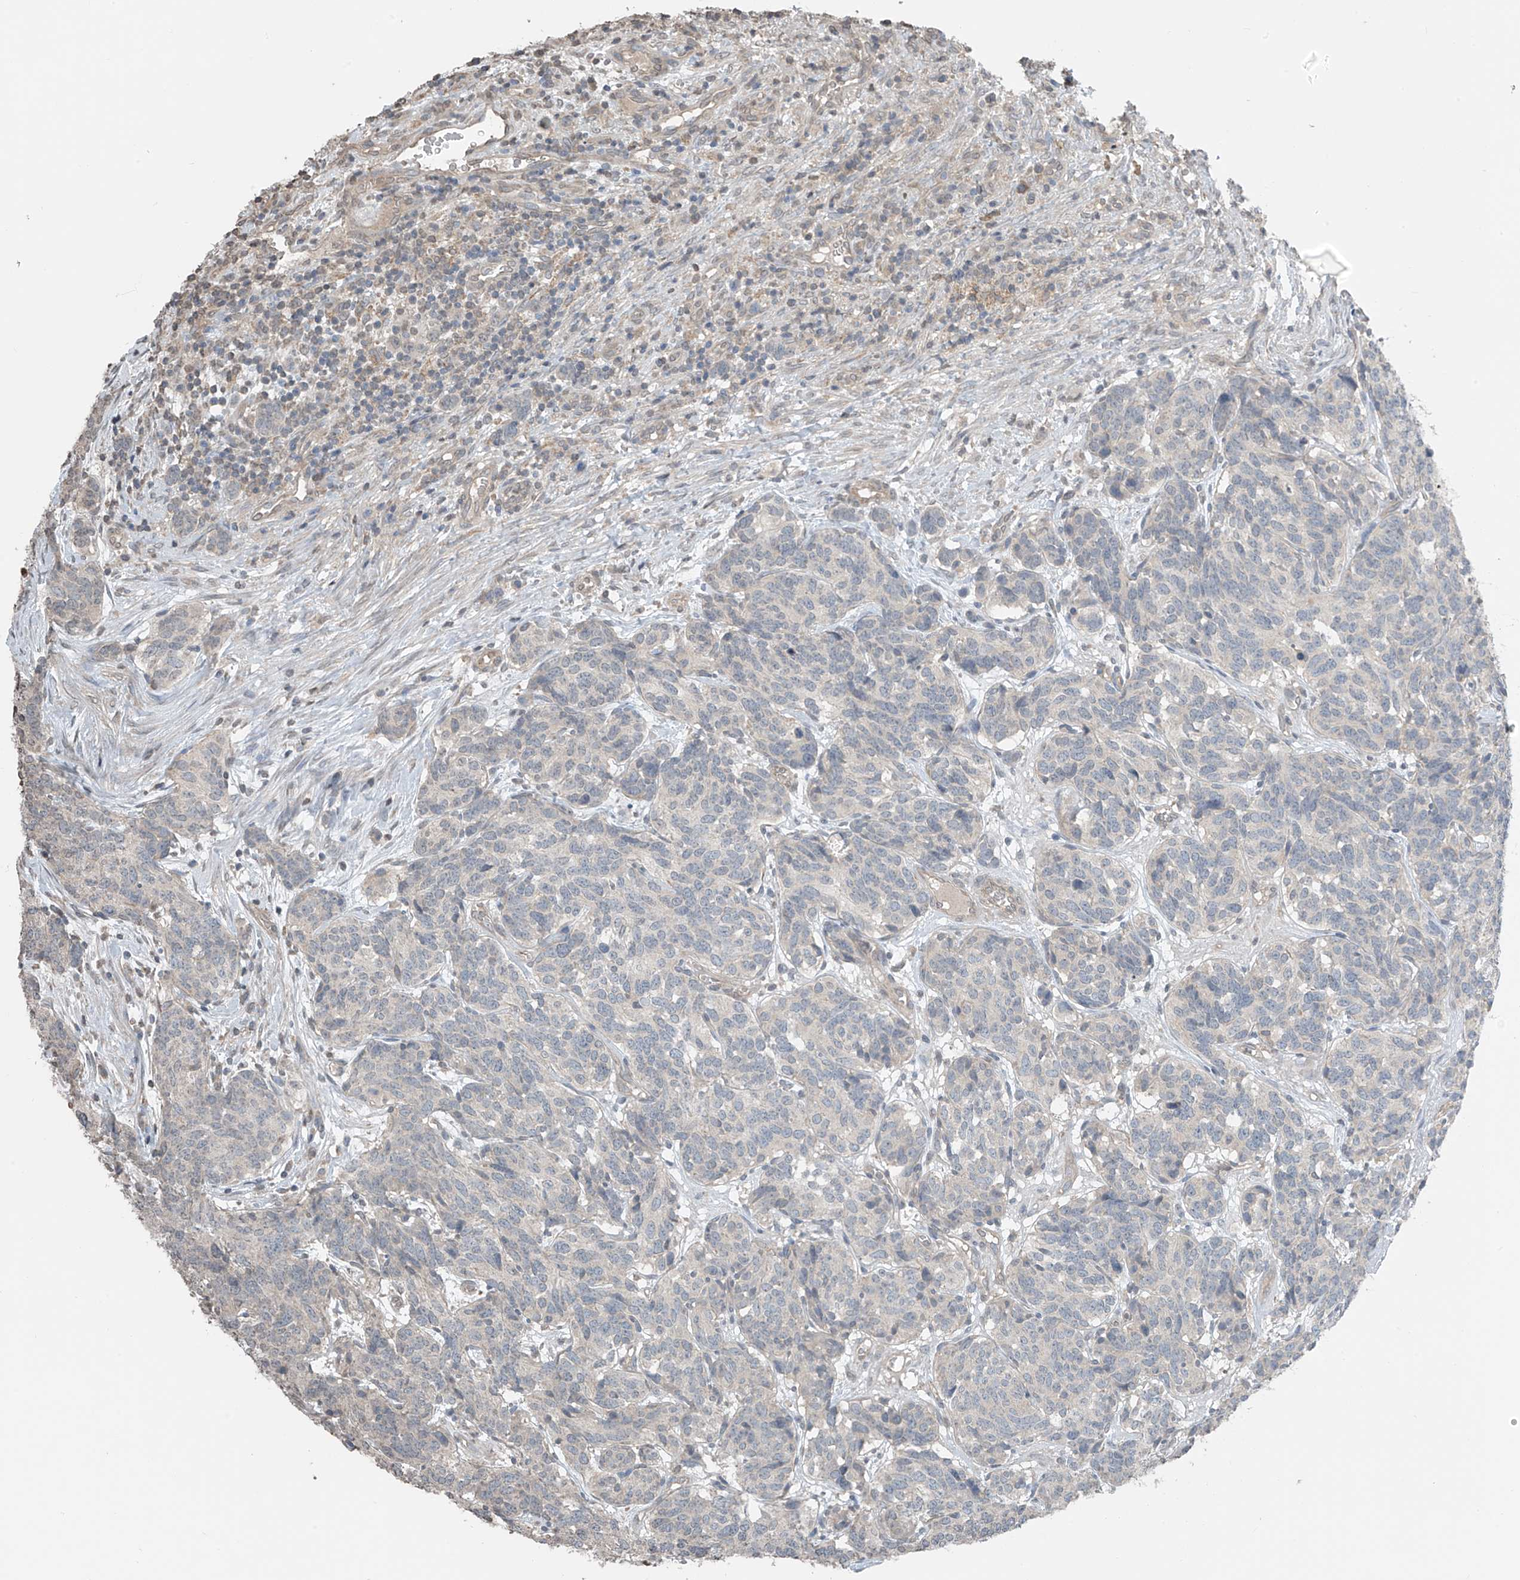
{"staining": {"intensity": "negative", "quantity": "none", "location": "none"}, "tissue": "carcinoid", "cell_type": "Tumor cells", "image_type": "cancer", "snomed": [{"axis": "morphology", "description": "Carcinoid, malignant, NOS"}, {"axis": "topography", "description": "Lung"}], "caption": "DAB (3,3'-diaminobenzidine) immunohistochemical staining of human carcinoid (malignant) shows no significant positivity in tumor cells.", "gene": "HOXA11", "patient": {"sex": "female", "age": 46}}